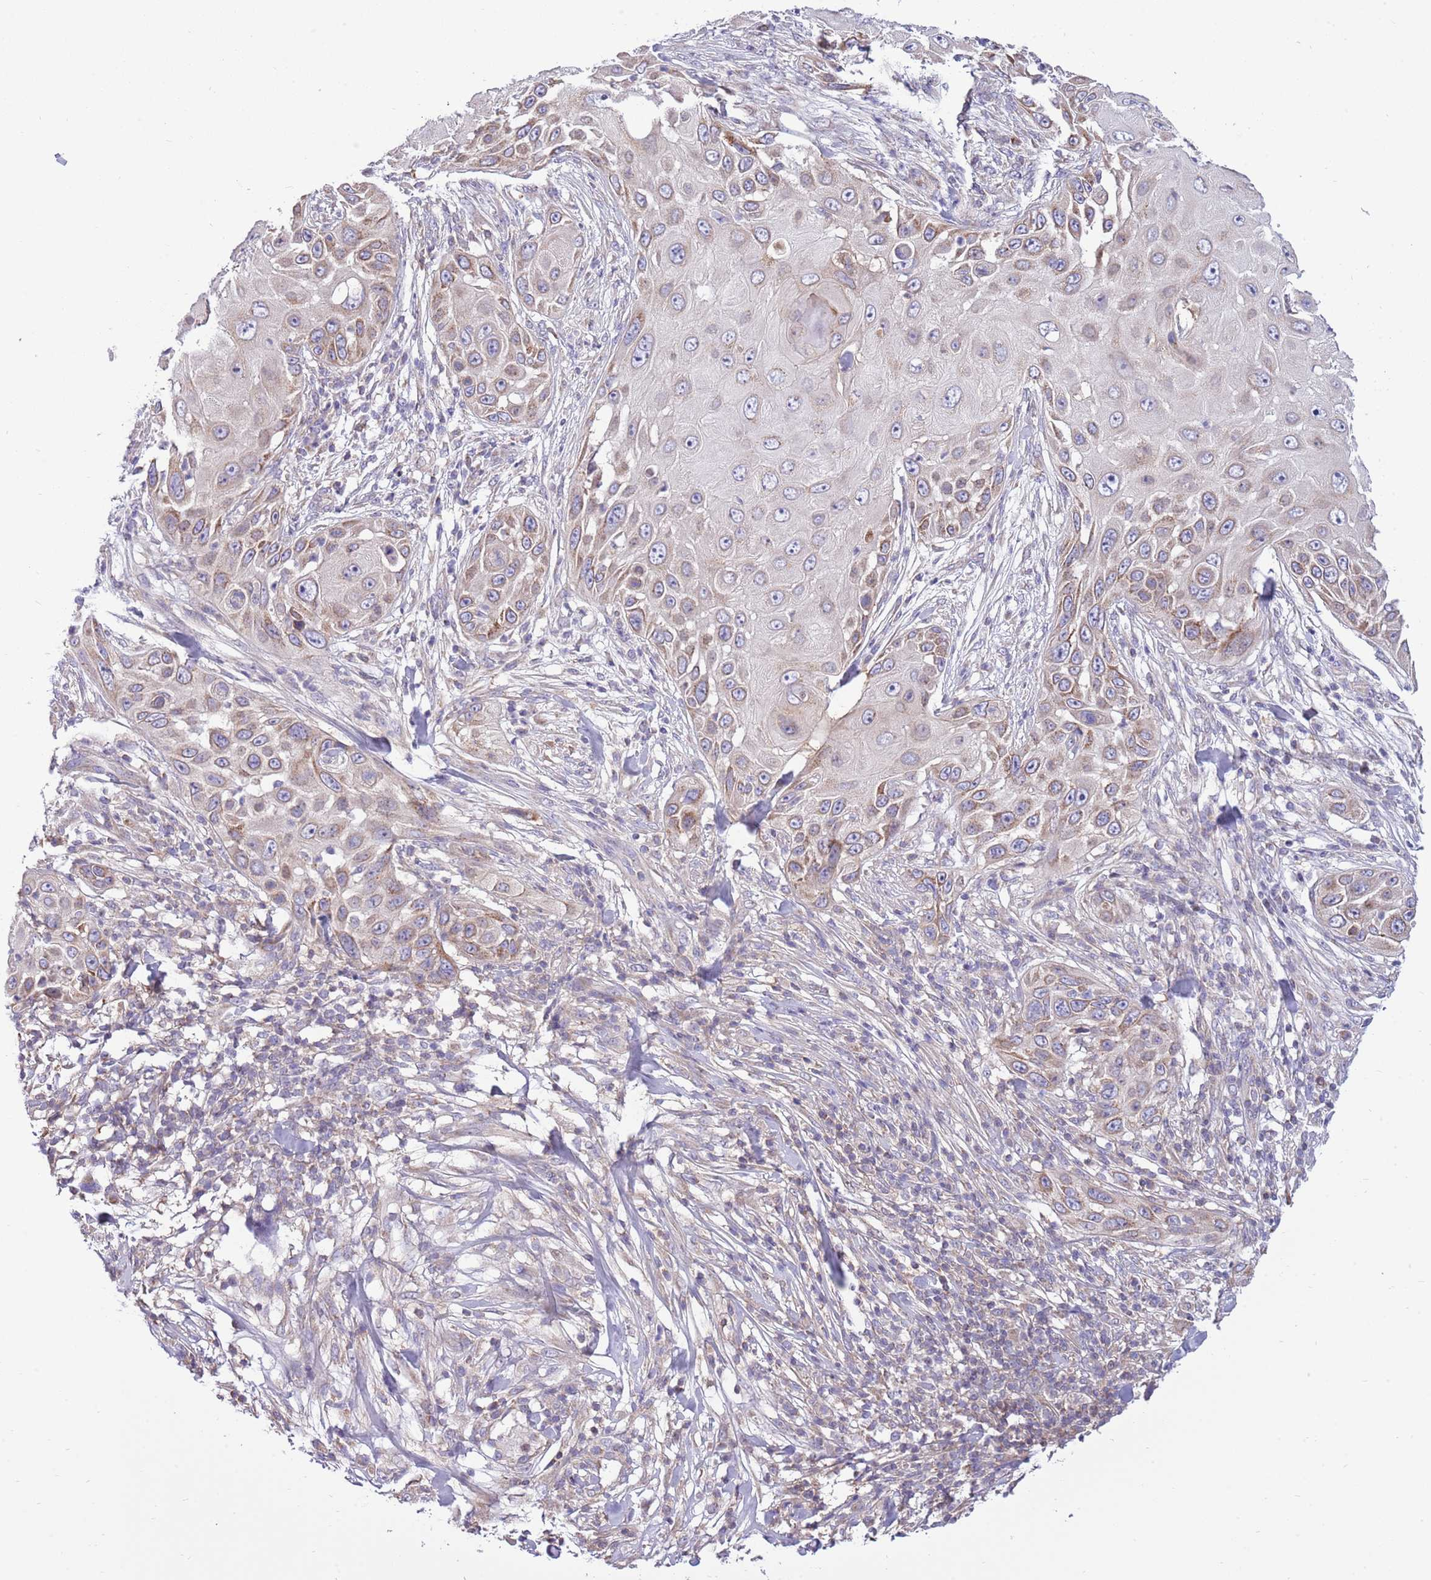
{"staining": {"intensity": "moderate", "quantity": "25%-75%", "location": "cytoplasmic/membranous"}, "tissue": "skin cancer", "cell_type": "Tumor cells", "image_type": "cancer", "snomed": [{"axis": "morphology", "description": "Squamous cell carcinoma, NOS"}, {"axis": "topography", "description": "Skin"}], "caption": "About 25%-75% of tumor cells in human skin cancer show moderate cytoplasmic/membranous protein expression as visualized by brown immunohistochemical staining.", "gene": "ARL2BP", "patient": {"sex": "female", "age": 44}}